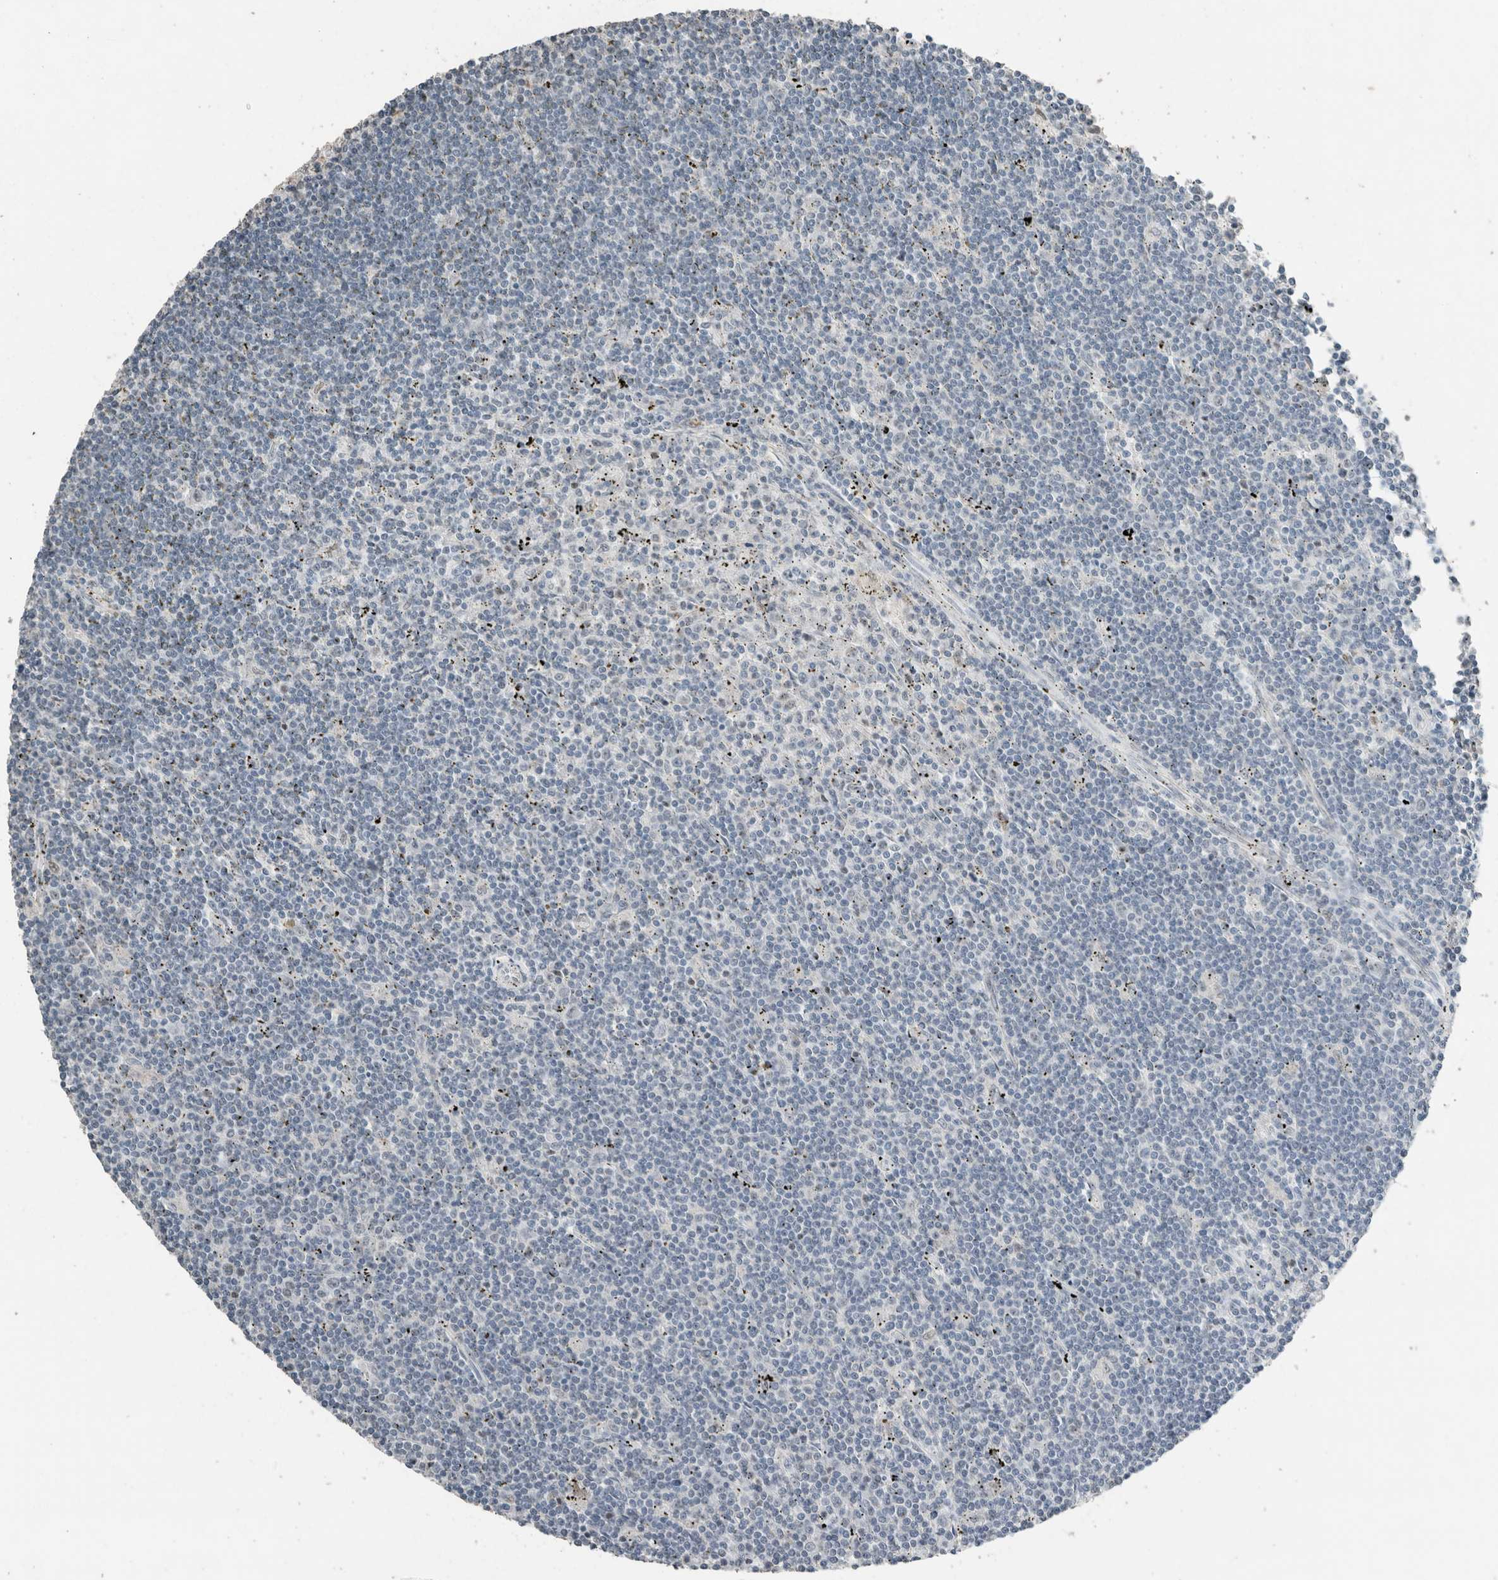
{"staining": {"intensity": "negative", "quantity": "none", "location": "none"}, "tissue": "lymphoma", "cell_type": "Tumor cells", "image_type": "cancer", "snomed": [{"axis": "morphology", "description": "Malignant lymphoma, non-Hodgkin's type, Low grade"}, {"axis": "topography", "description": "Spleen"}], "caption": "Immunohistochemical staining of human malignant lymphoma, non-Hodgkin's type (low-grade) demonstrates no significant expression in tumor cells.", "gene": "ACVR2B", "patient": {"sex": "male", "age": 76}}